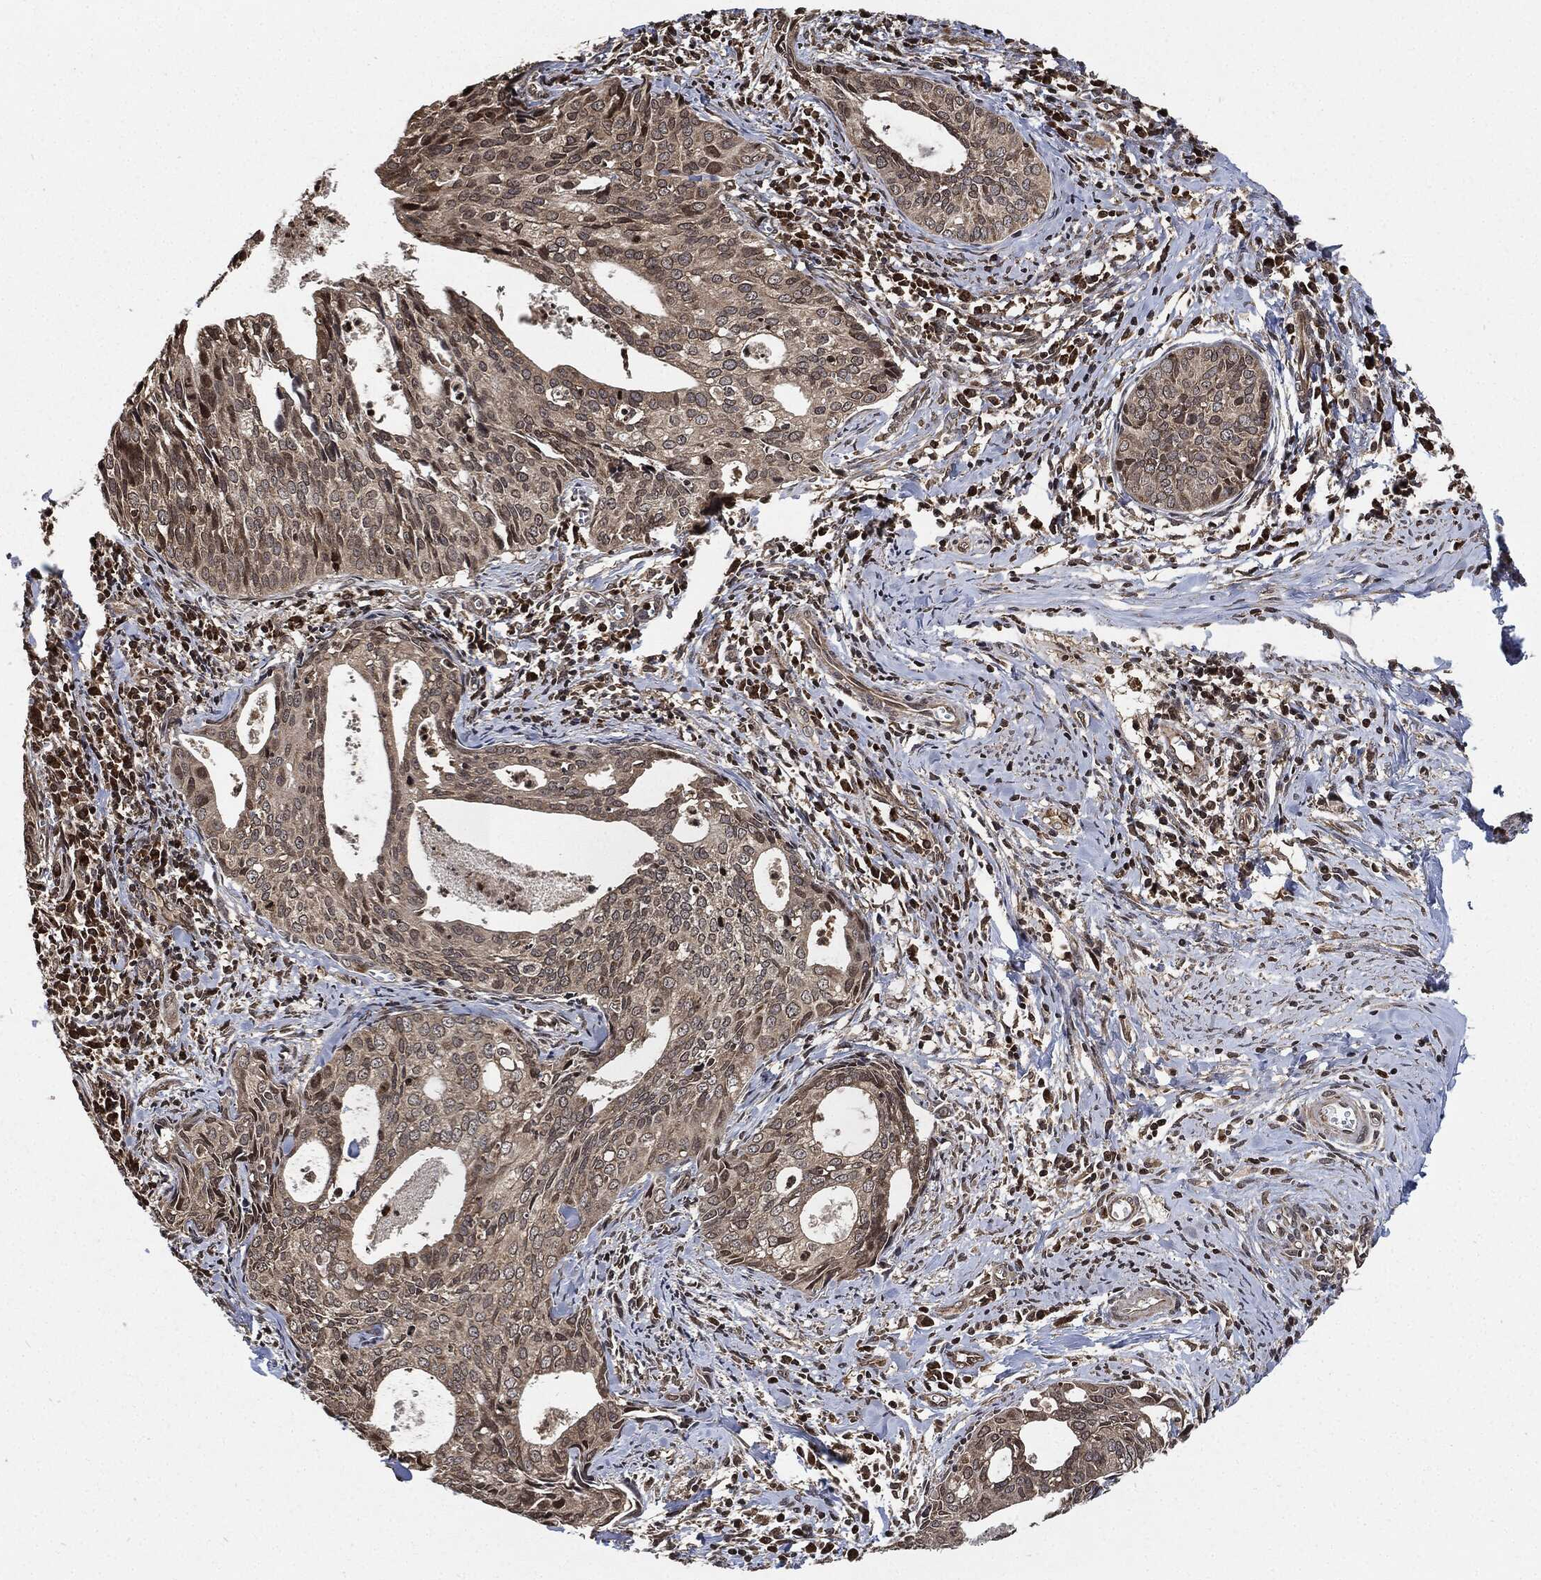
{"staining": {"intensity": "negative", "quantity": "none", "location": "none"}, "tissue": "cervical cancer", "cell_type": "Tumor cells", "image_type": "cancer", "snomed": [{"axis": "morphology", "description": "Squamous cell carcinoma, NOS"}, {"axis": "topography", "description": "Cervix"}], "caption": "Immunohistochemistry (IHC) of human cervical squamous cell carcinoma exhibits no staining in tumor cells.", "gene": "PDK1", "patient": {"sex": "female", "age": 29}}